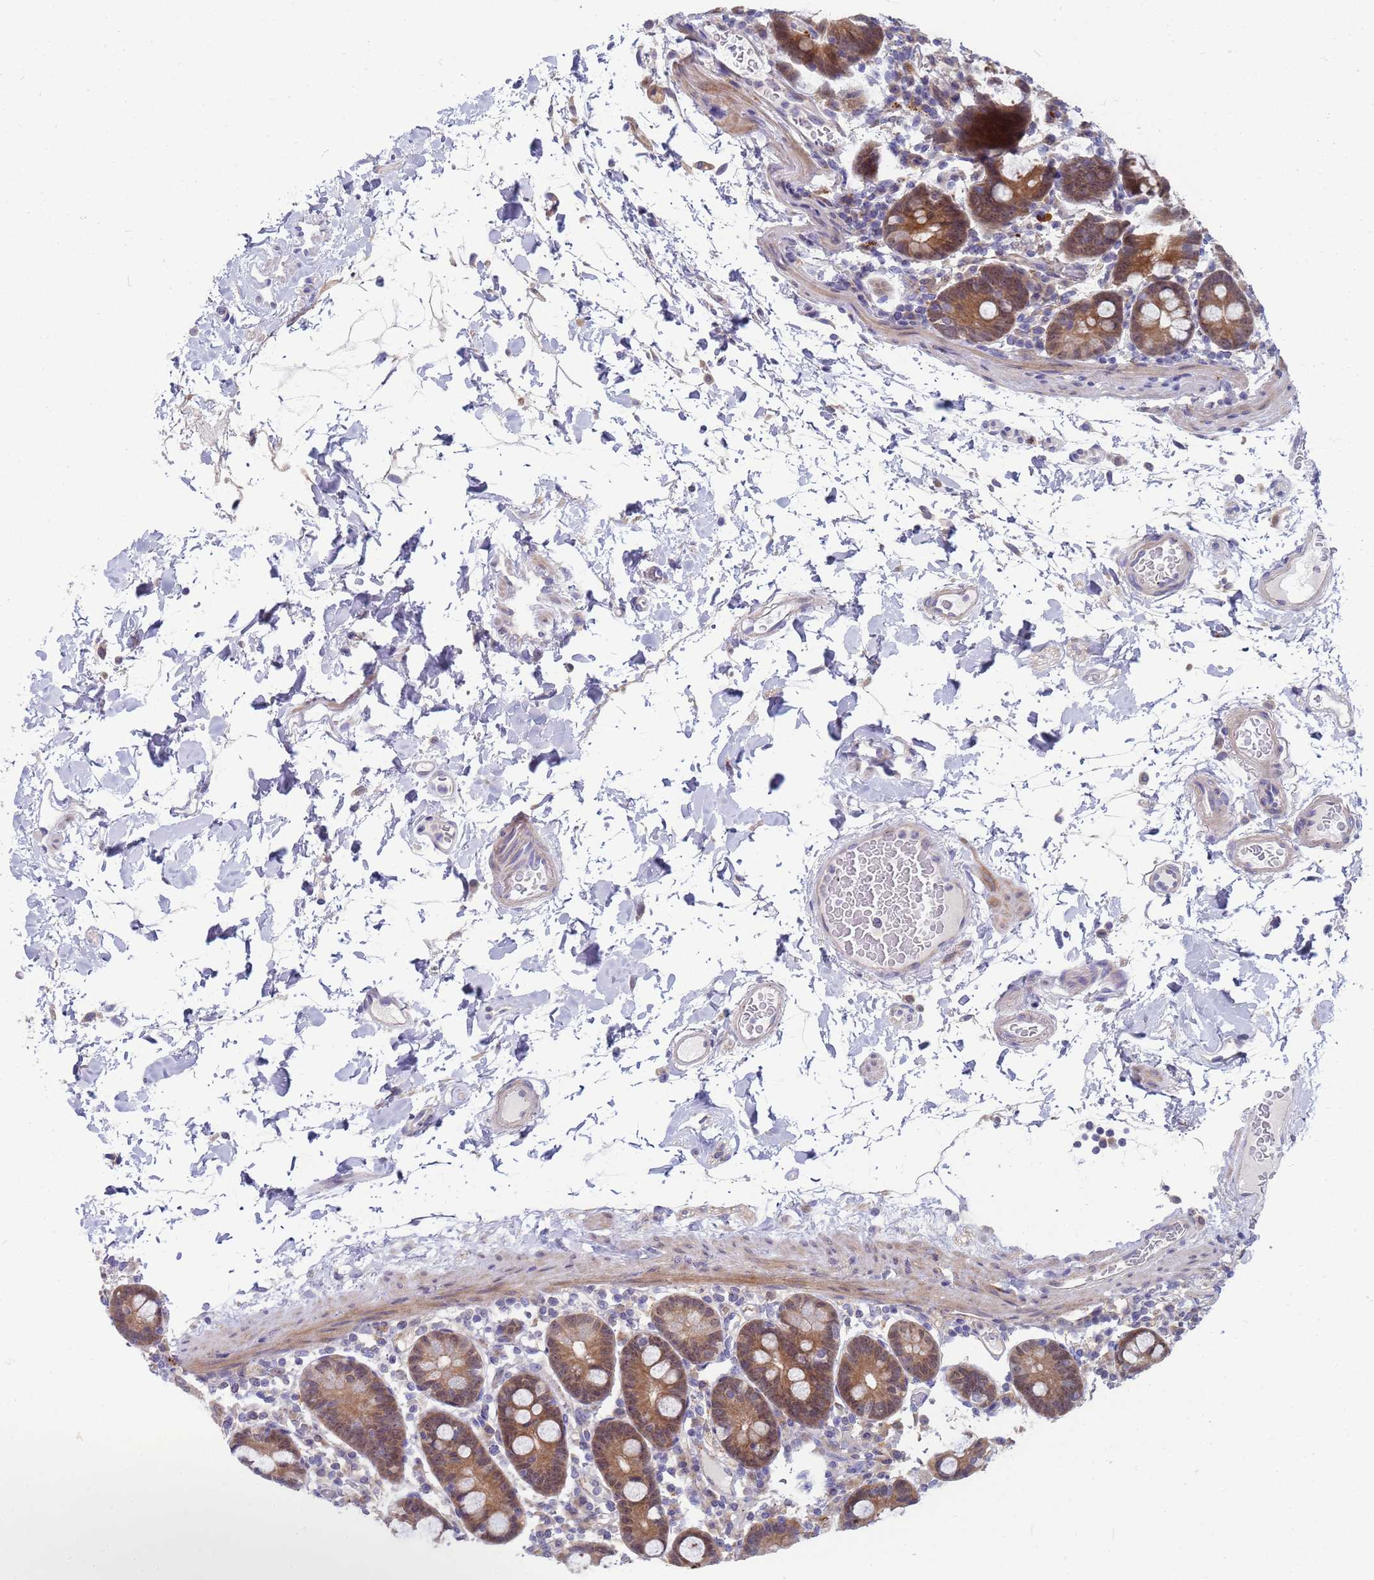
{"staining": {"intensity": "moderate", "quantity": "25%-75%", "location": "cytoplasmic/membranous,nuclear"}, "tissue": "duodenum", "cell_type": "Glandular cells", "image_type": "normal", "snomed": [{"axis": "morphology", "description": "Normal tissue, NOS"}, {"axis": "topography", "description": "Duodenum"}], "caption": "Glandular cells reveal moderate cytoplasmic/membranous,nuclear positivity in approximately 25%-75% of cells in normal duodenum. Ihc stains the protein in brown and the nuclei are stained blue.", "gene": "ENOSF1", "patient": {"sex": "male", "age": 55}}